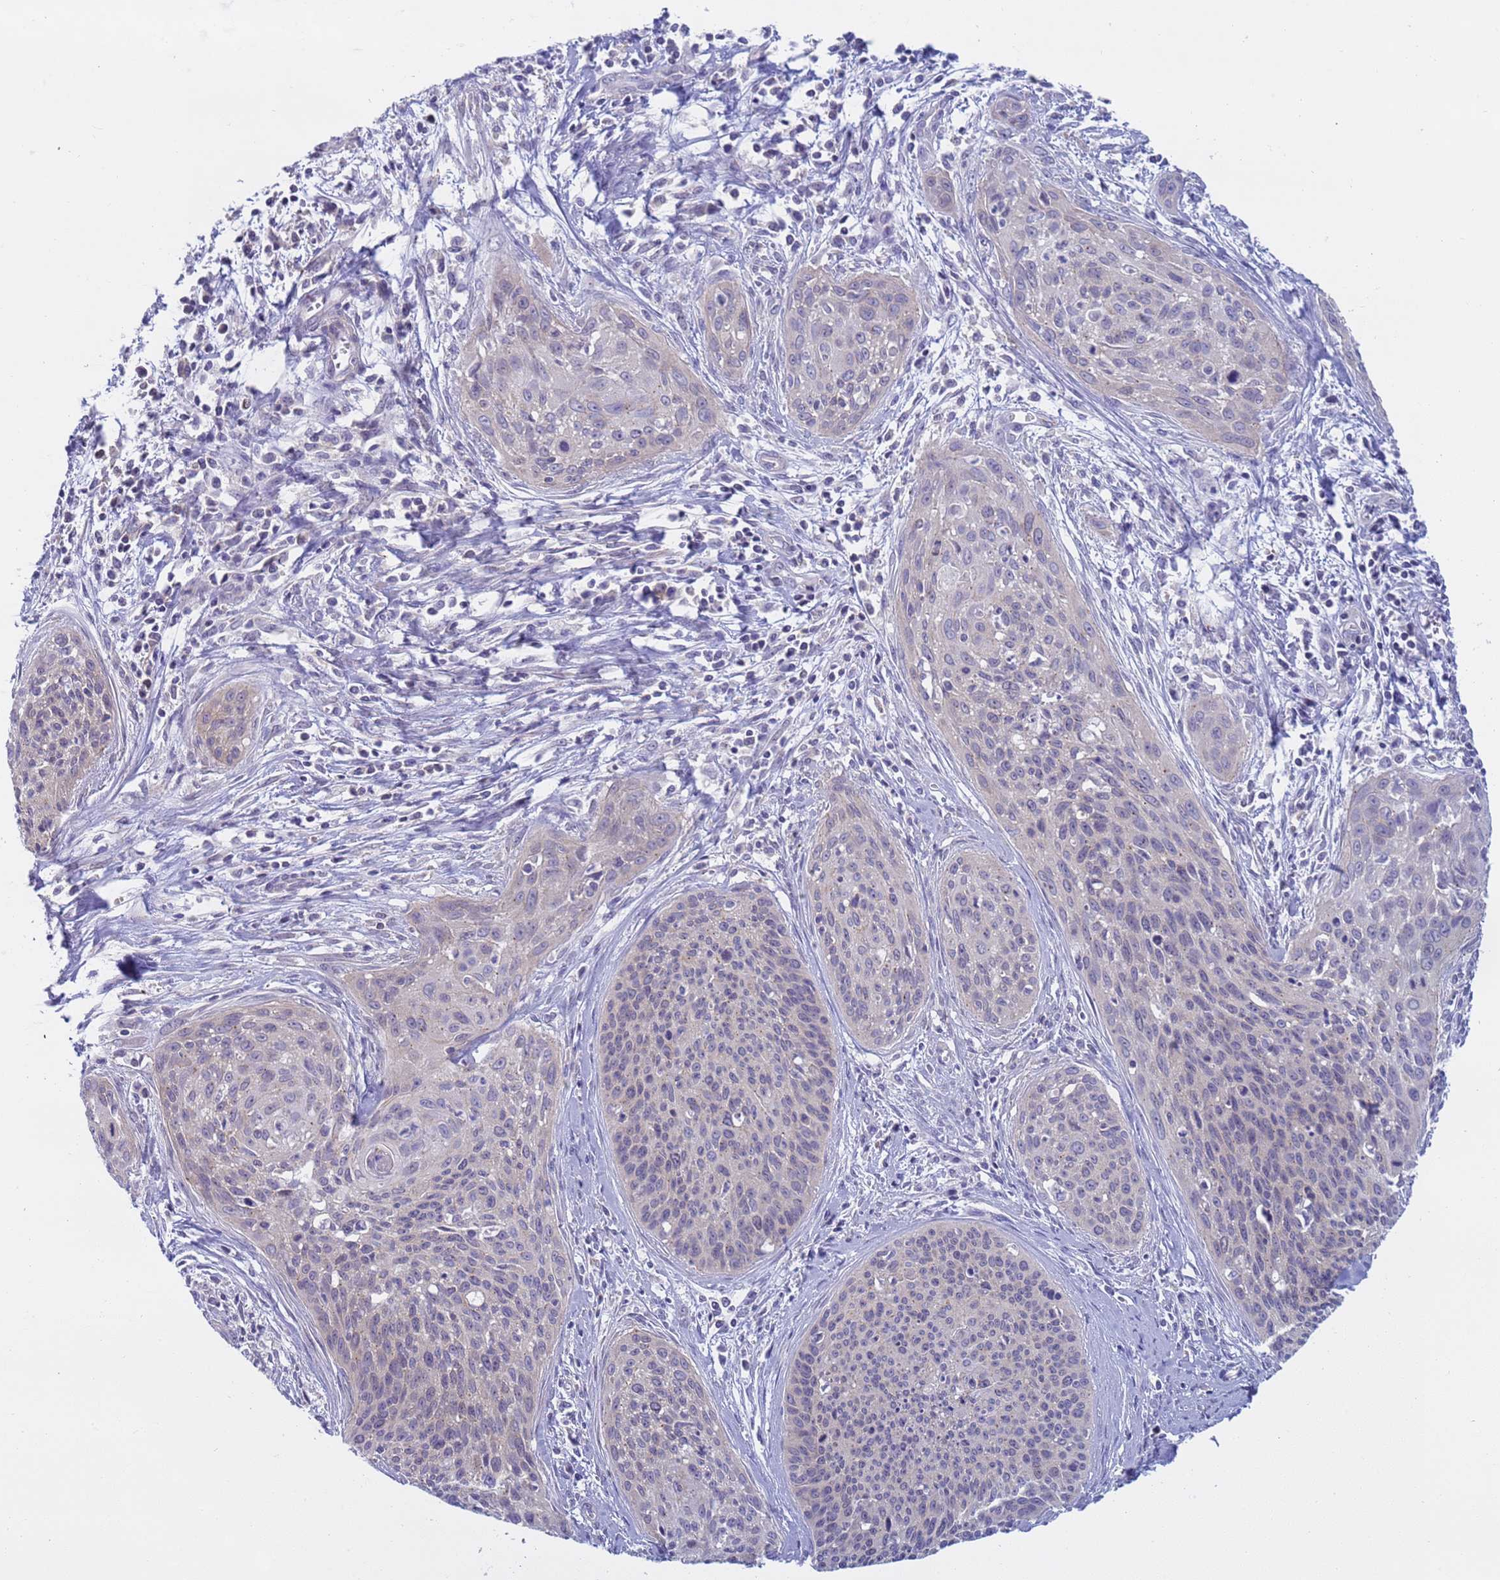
{"staining": {"intensity": "negative", "quantity": "none", "location": "none"}, "tissue": "cervical cancer", "cell_type": "Tumor cells", "image_type": "cancer", "snomed": [{"axis": "morphology", "description": "Squamous cell carcinoma, NOS"}, {"axis": "topography", "description": "Cervix"}], "caption": "IHC of human cervical cancer shows no staining in tumor cells.", "gene": "CAPN7", "patient": {"sex": "female", "age": 55}}